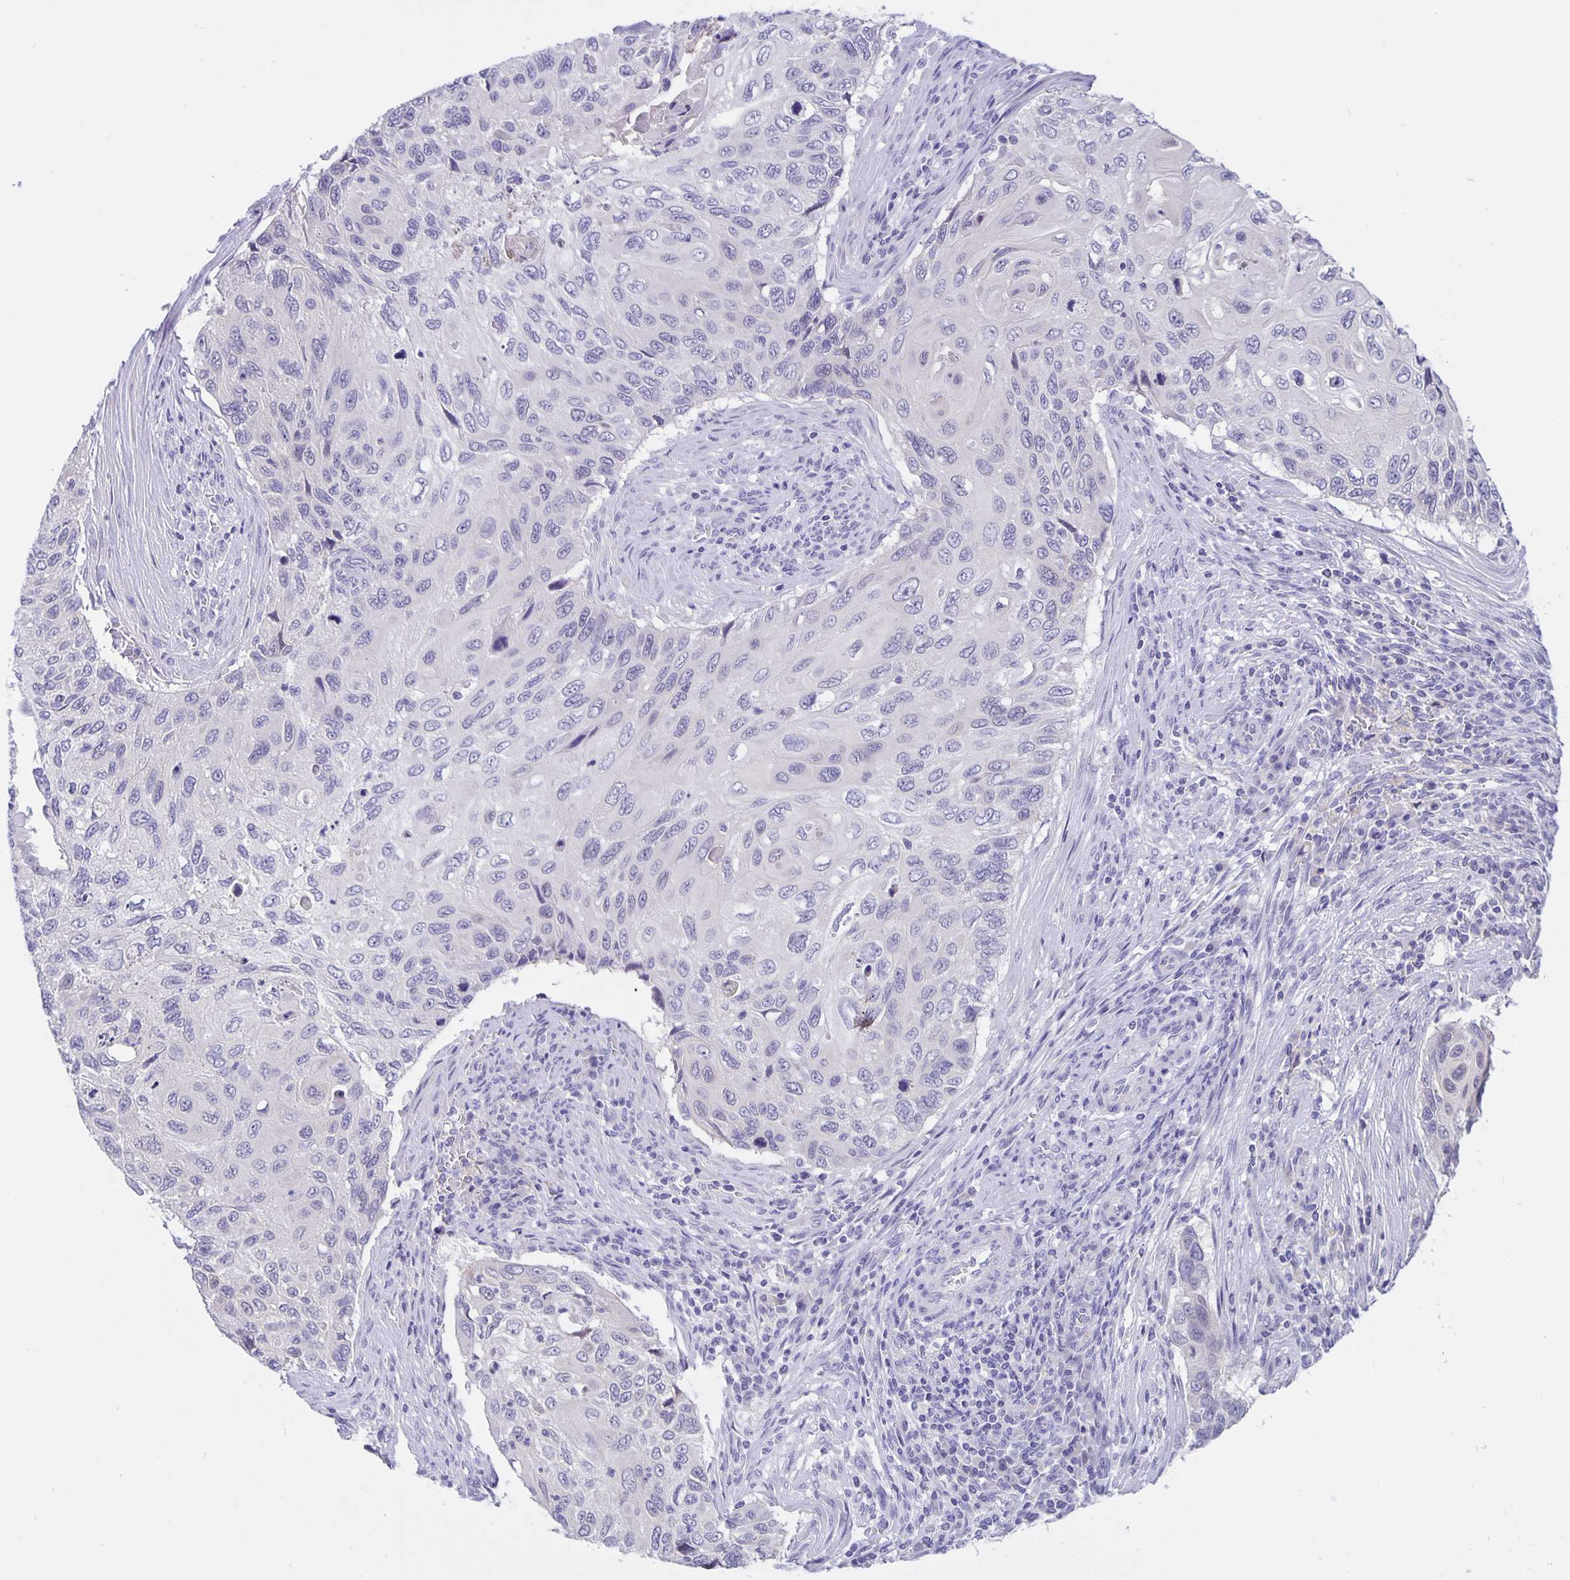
{"staining": {"intensity": "negative", "quantity": "none", "location": "none"}, "tissue": "cervical cancer", "cell_type": "Tumor cells", "image_type": "cancer", "snomed": [{"axis": "morphology", "description": "Squamous cell carcinoma, NOS"}, {"axis": "topography", "description": "Cervix"}], "caption": "High magnification brightfield microscopy of cervical squamous cell carcinoma stained with DAB (brown) and counterstained with hematoxylin (blue): tumor cells show no significant staining. (DAB immunohistochemistry, high magnification).", "gene": "ERMN", "patient": {"sex": "female", "age": 70}}